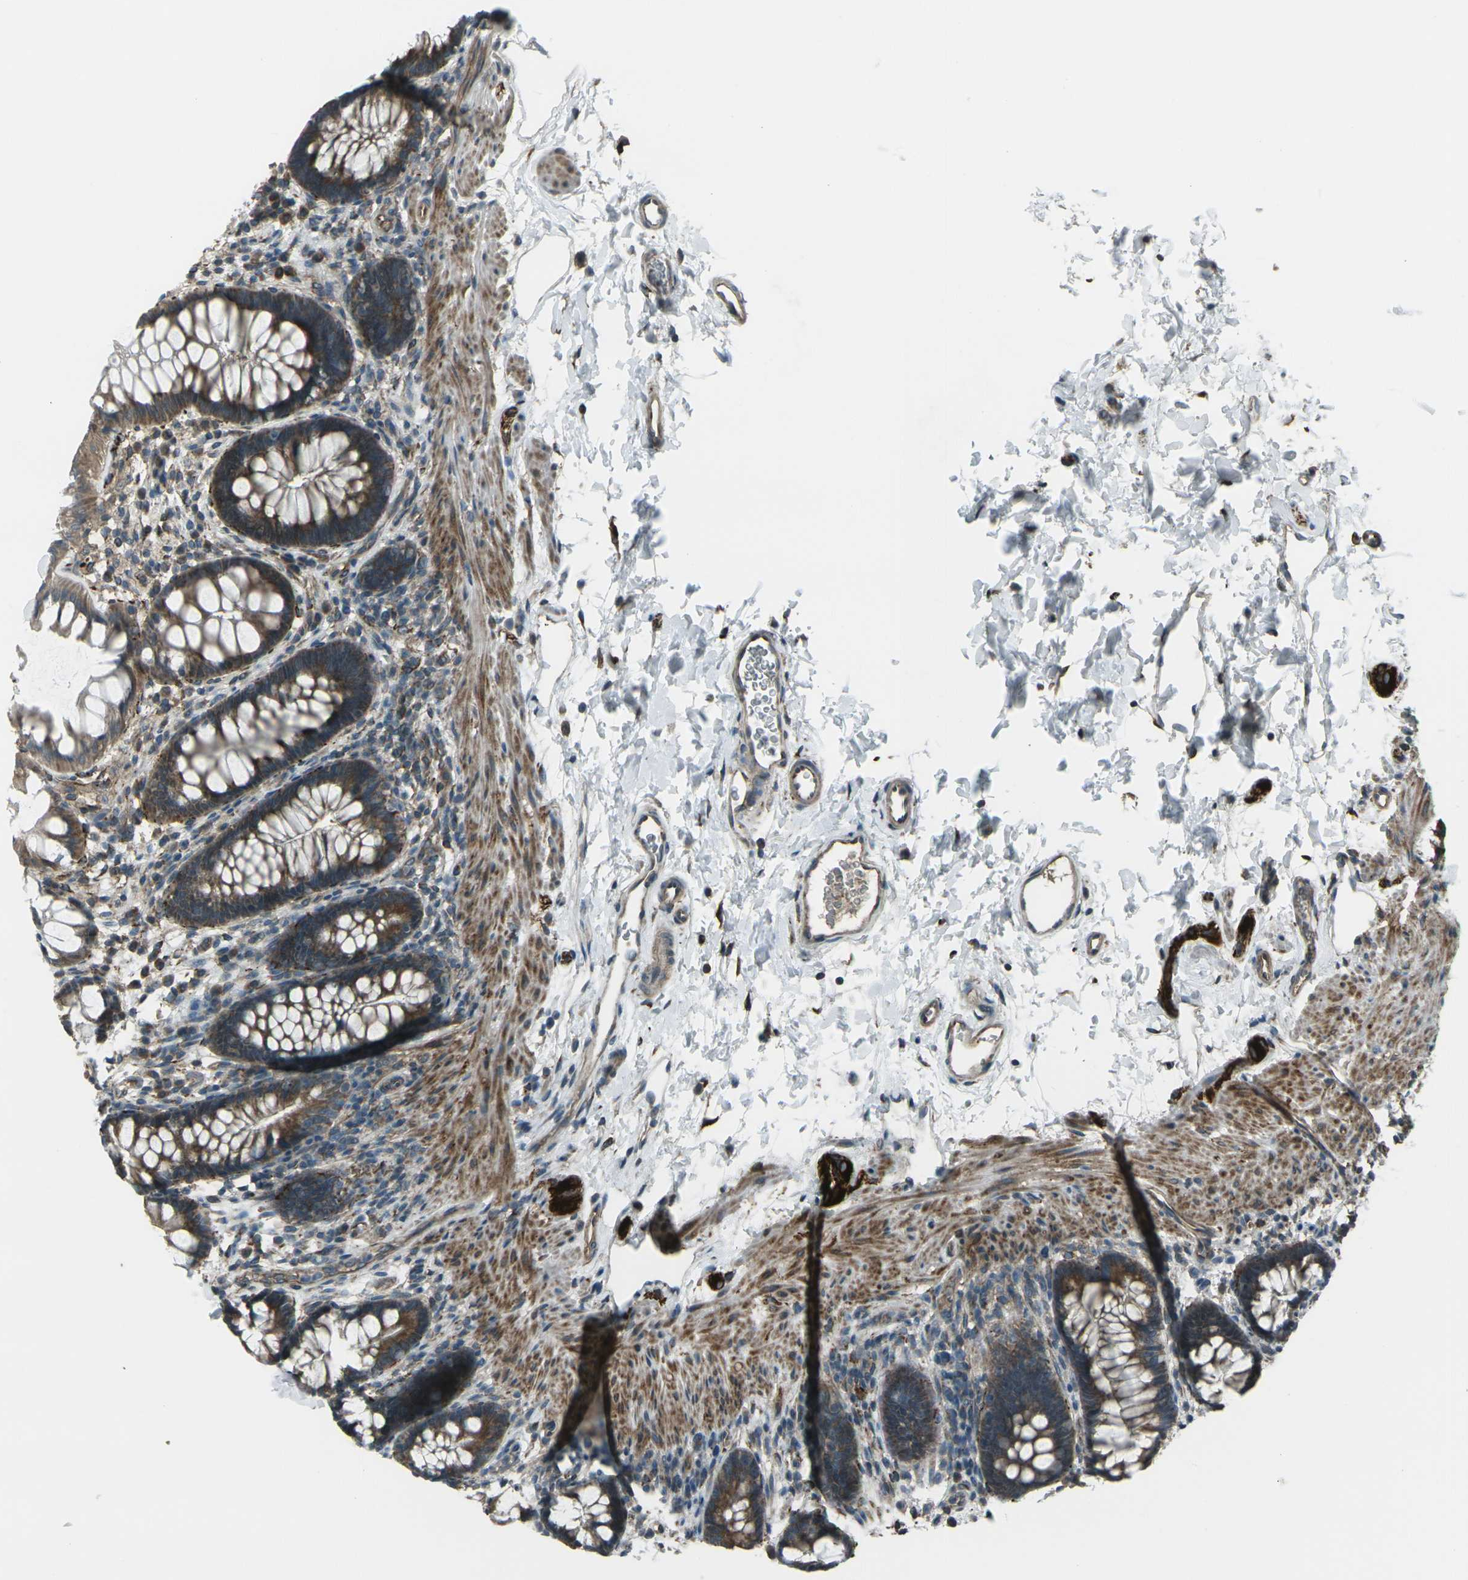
{"staining": {"intensity": "strong", "quantity": ">75%", "location": "cytoplasmic/membranous"}, "tissue": "rectum", "cell_type": "Glandular cells", "image_type": "normal", "snomed": [{"axis": "morphology", "description": "Normal tissue, NOS"}, {"axis": "topography", "description": "Rectum"}], "caption": "About >75% of glandular cells in unremarkable human rectum show strong cytoplasmic/membranous protein expression as visualized by brown immunohistochemical staining.", "gene": "LSMEM1", "patient": {"sex": "female", "age": 24}}